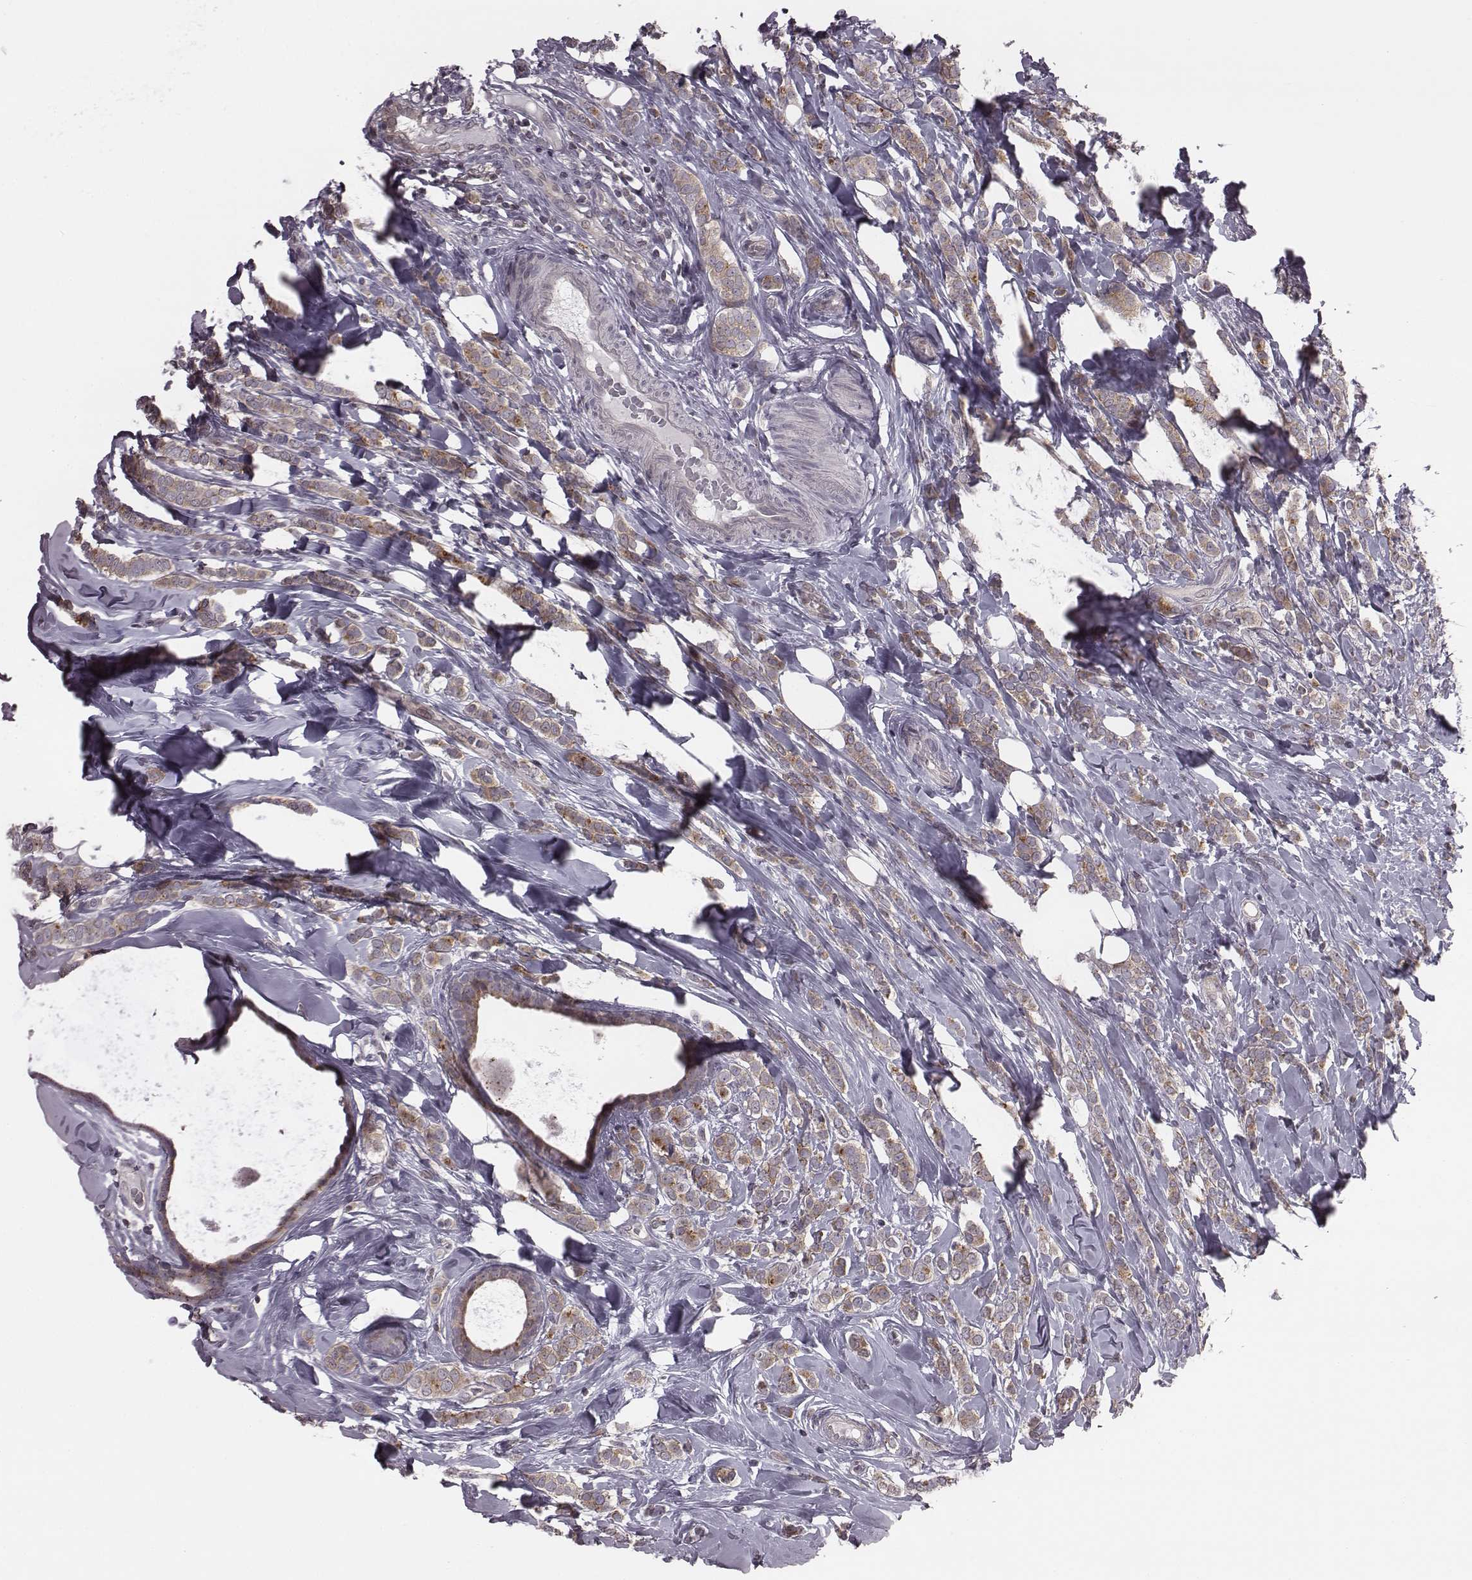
{"staining": {"intensity": "moderate", "quantity": ">75%", "location": "cytoplasmic/membranous"}, "tissue": "breast cancer", "cell_type": "Tumor cells", "image_type": "cancer", "snomed": [{"axis": "morphology", "description": "Lobular carcinoma"}, {"axis": "topography", "description": "Breast"}], "caption": "Lobular carcinoma (breast) was stained to show a protein in brown. There is medium levels of moderate cytoplasmic/membranous staining in approximately >75% of tumor cells. The staining was performed using DAB (3,3'-diaminobenzidine), with brown indicating positive protein expression. Nuclei are stained blue with hematoxylin.", "gene": "BICDL1", "patient": {"sex": "female", "age": 49}}